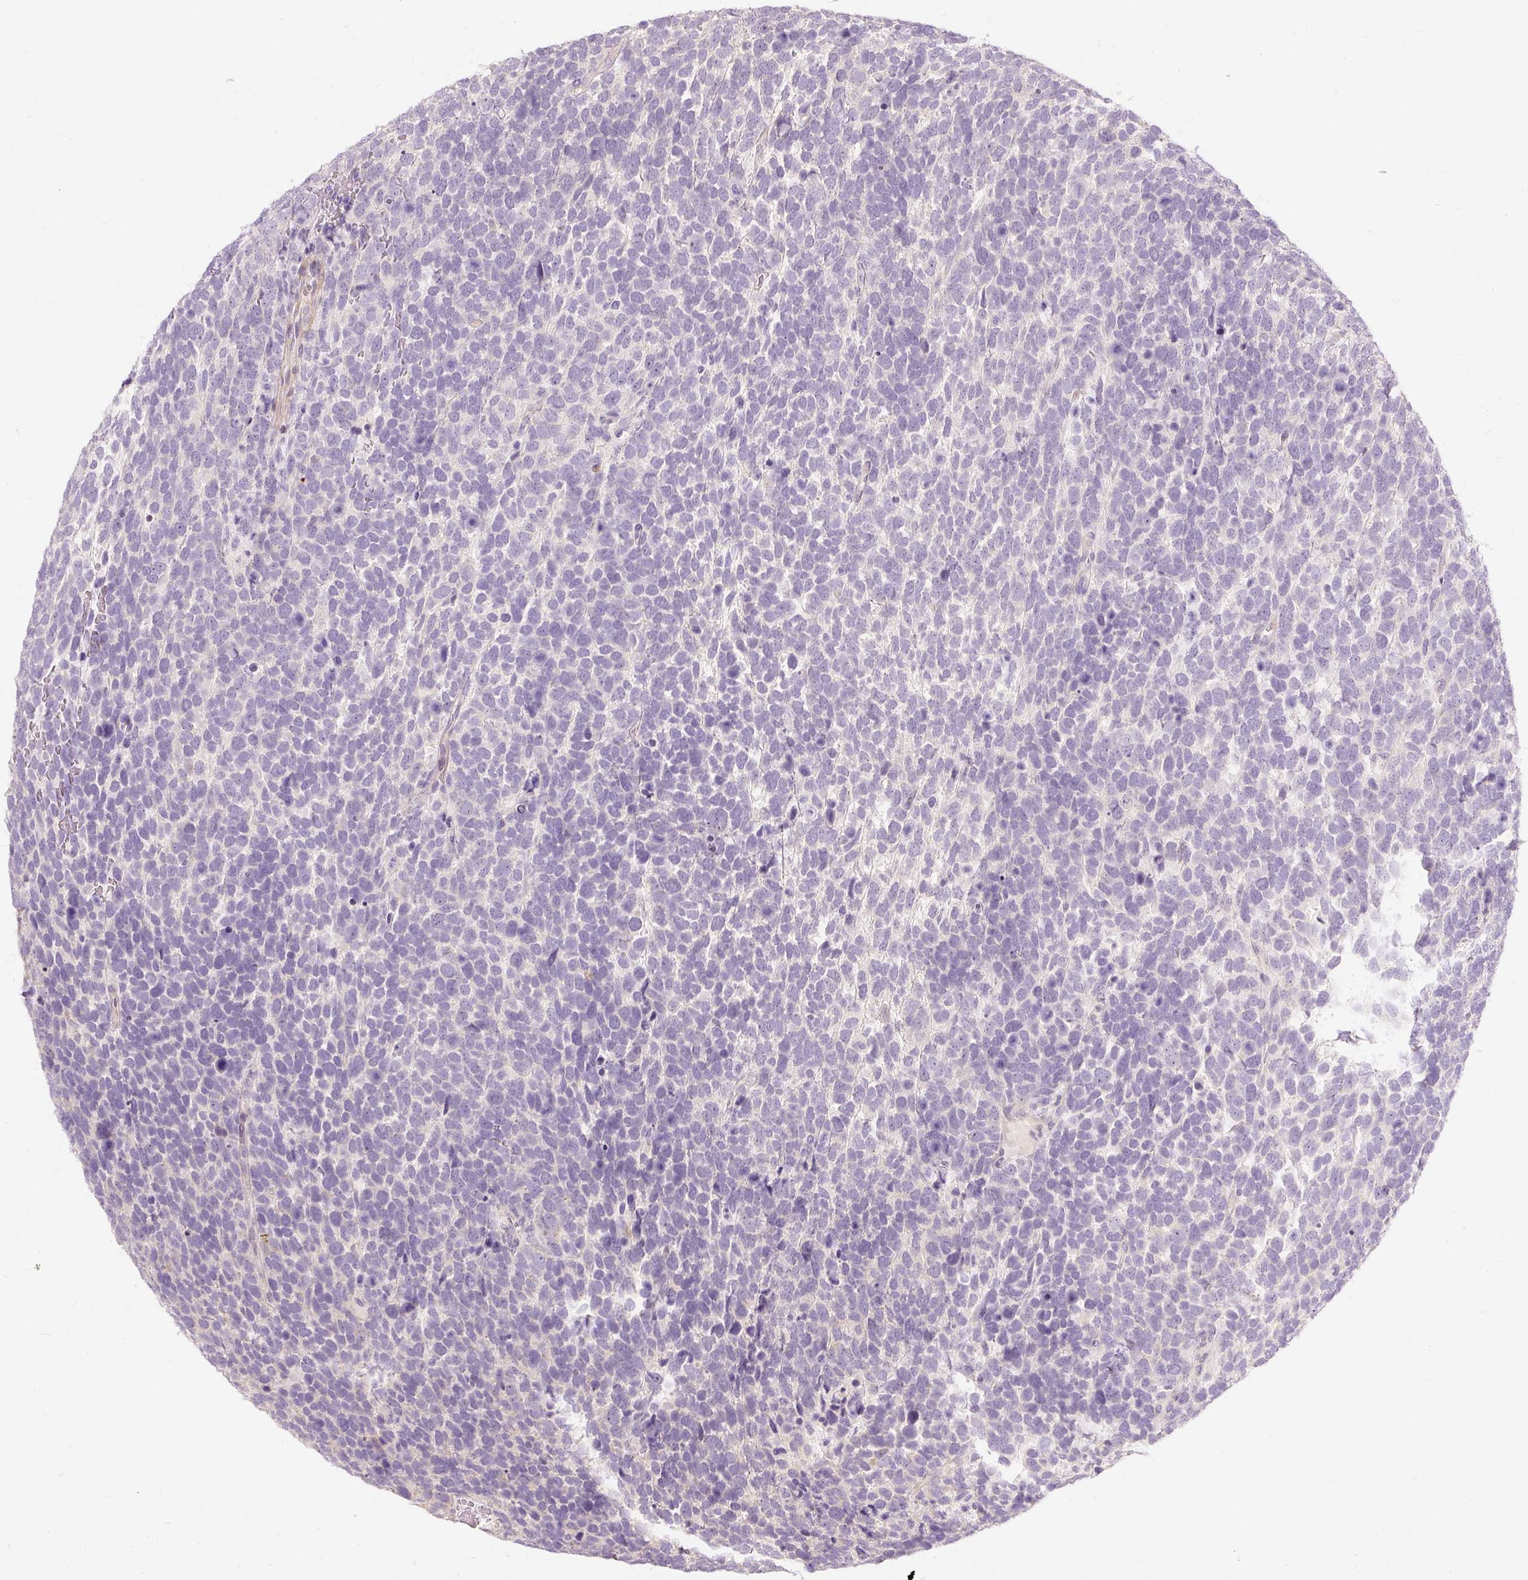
{"staining": {"intensity": "negative", "quantity": "none", "location": "none"}, "tissue": "urothelial cancer", "cell_type": "Tumor cells", "image_type": "cancer", "snomed": [{"axis": "morphology", "description": "Urothelial carcinoma, High grade"}, {"axis": "topography", "description": "Urinary bladder"}], "caption": "Tumor cells show no significant protein staining in urothelial carcinoma (high-grade).", "gene": "CAPN3", "patient": {"sex": "female", "age": 82}}